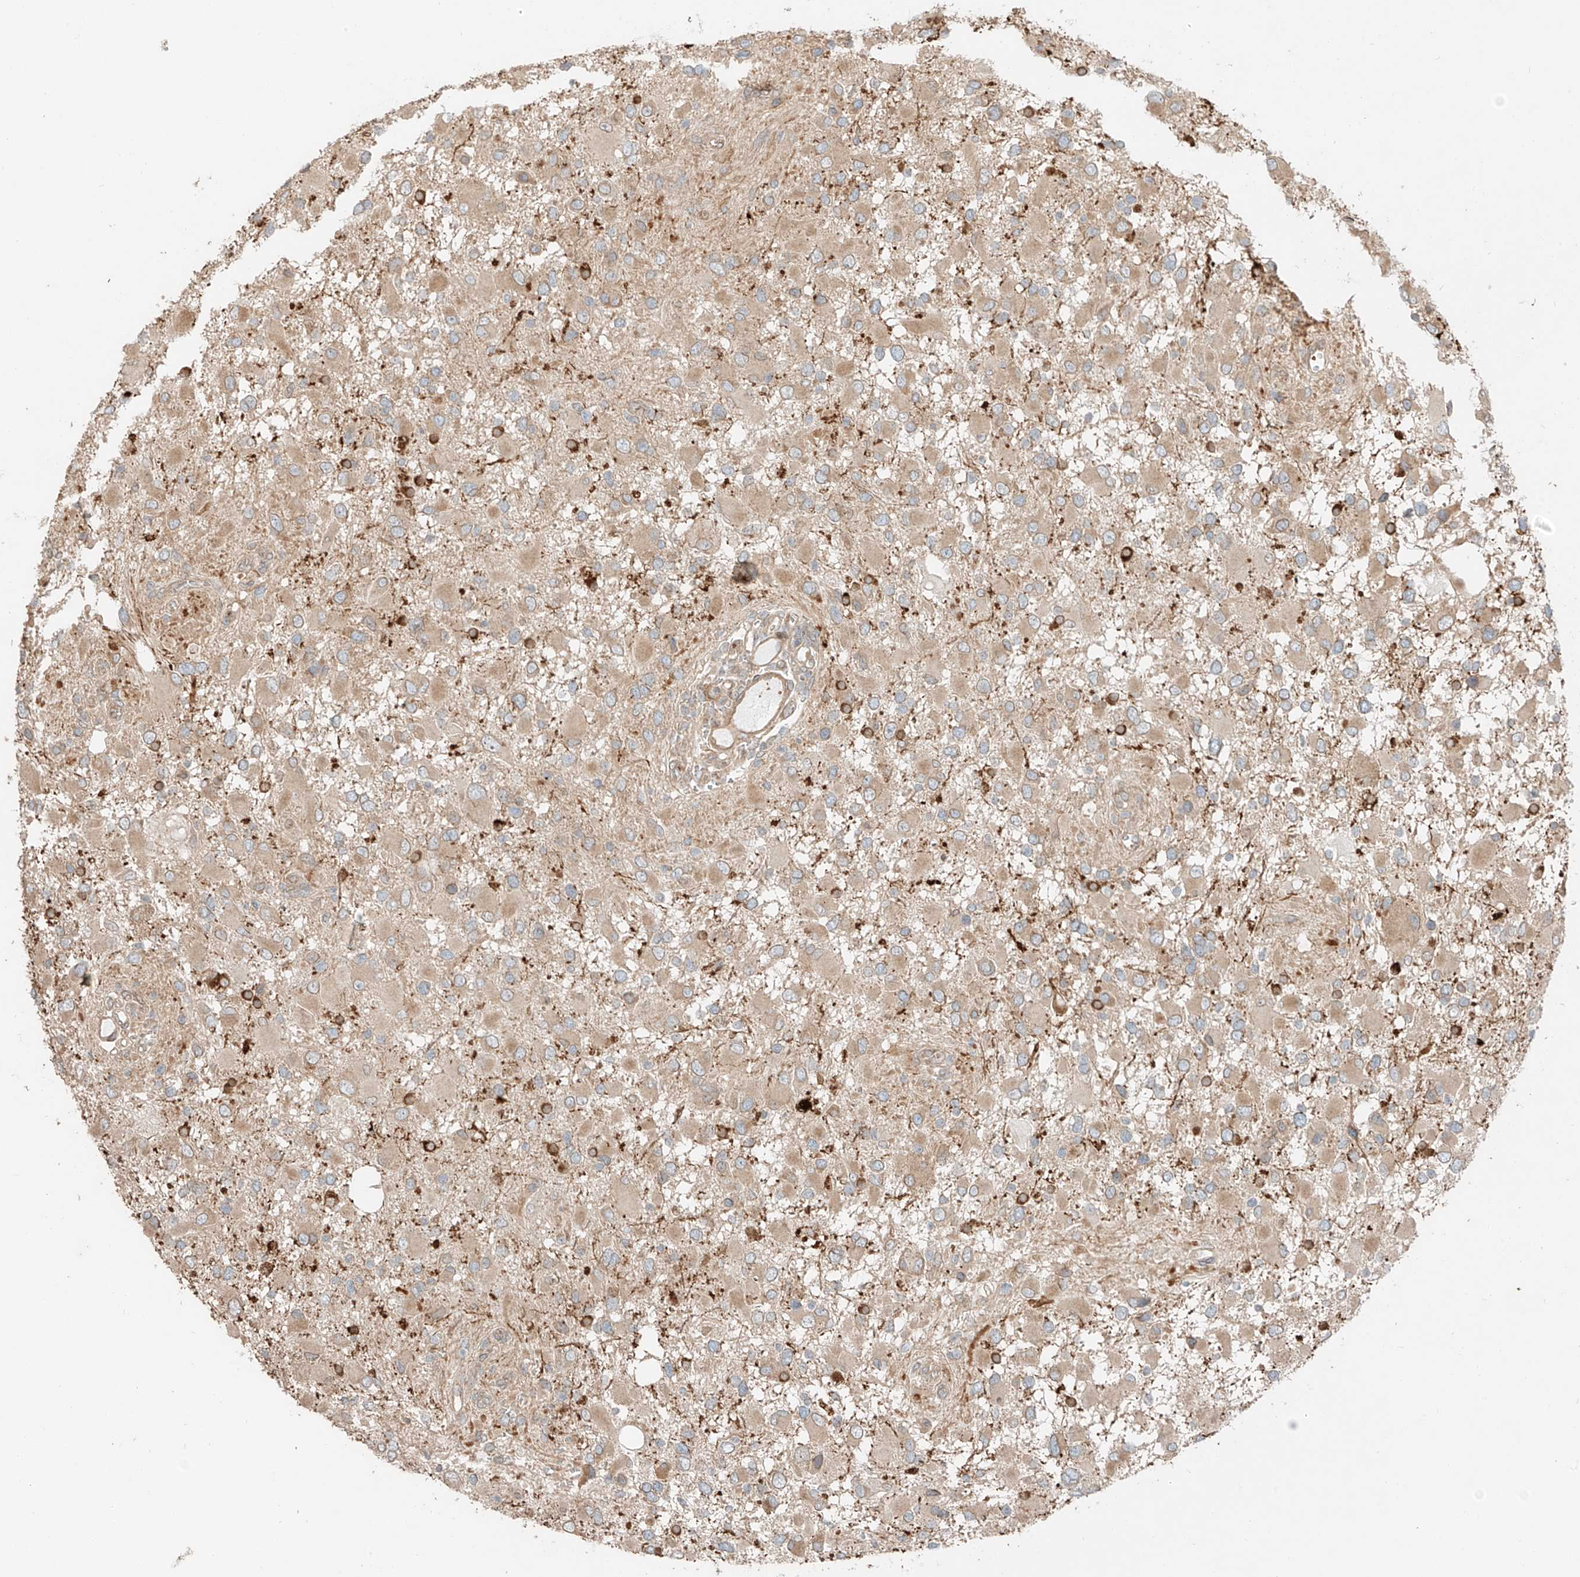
{"staining": {"intensity": "weak", "quantity": "25%-75%", "location": "cytoplasmic/membranous"}, "tissue": "glioma", "cell_type": "Tumor cells", "image_type": "cancer", "snomed": [{"axis": "morphology", "description": "Glioma, malignant, High grade"}, {"axis": "topography", "description": "Brain"}], "caption": "Immunohistochemical staining of glioma exhibits low levels of weak cytoplasmic/membranous positivity in about 25%-75% of tumor cells.", "gene": "CEP162", "patient": {"sex": "male", "age": 53}}